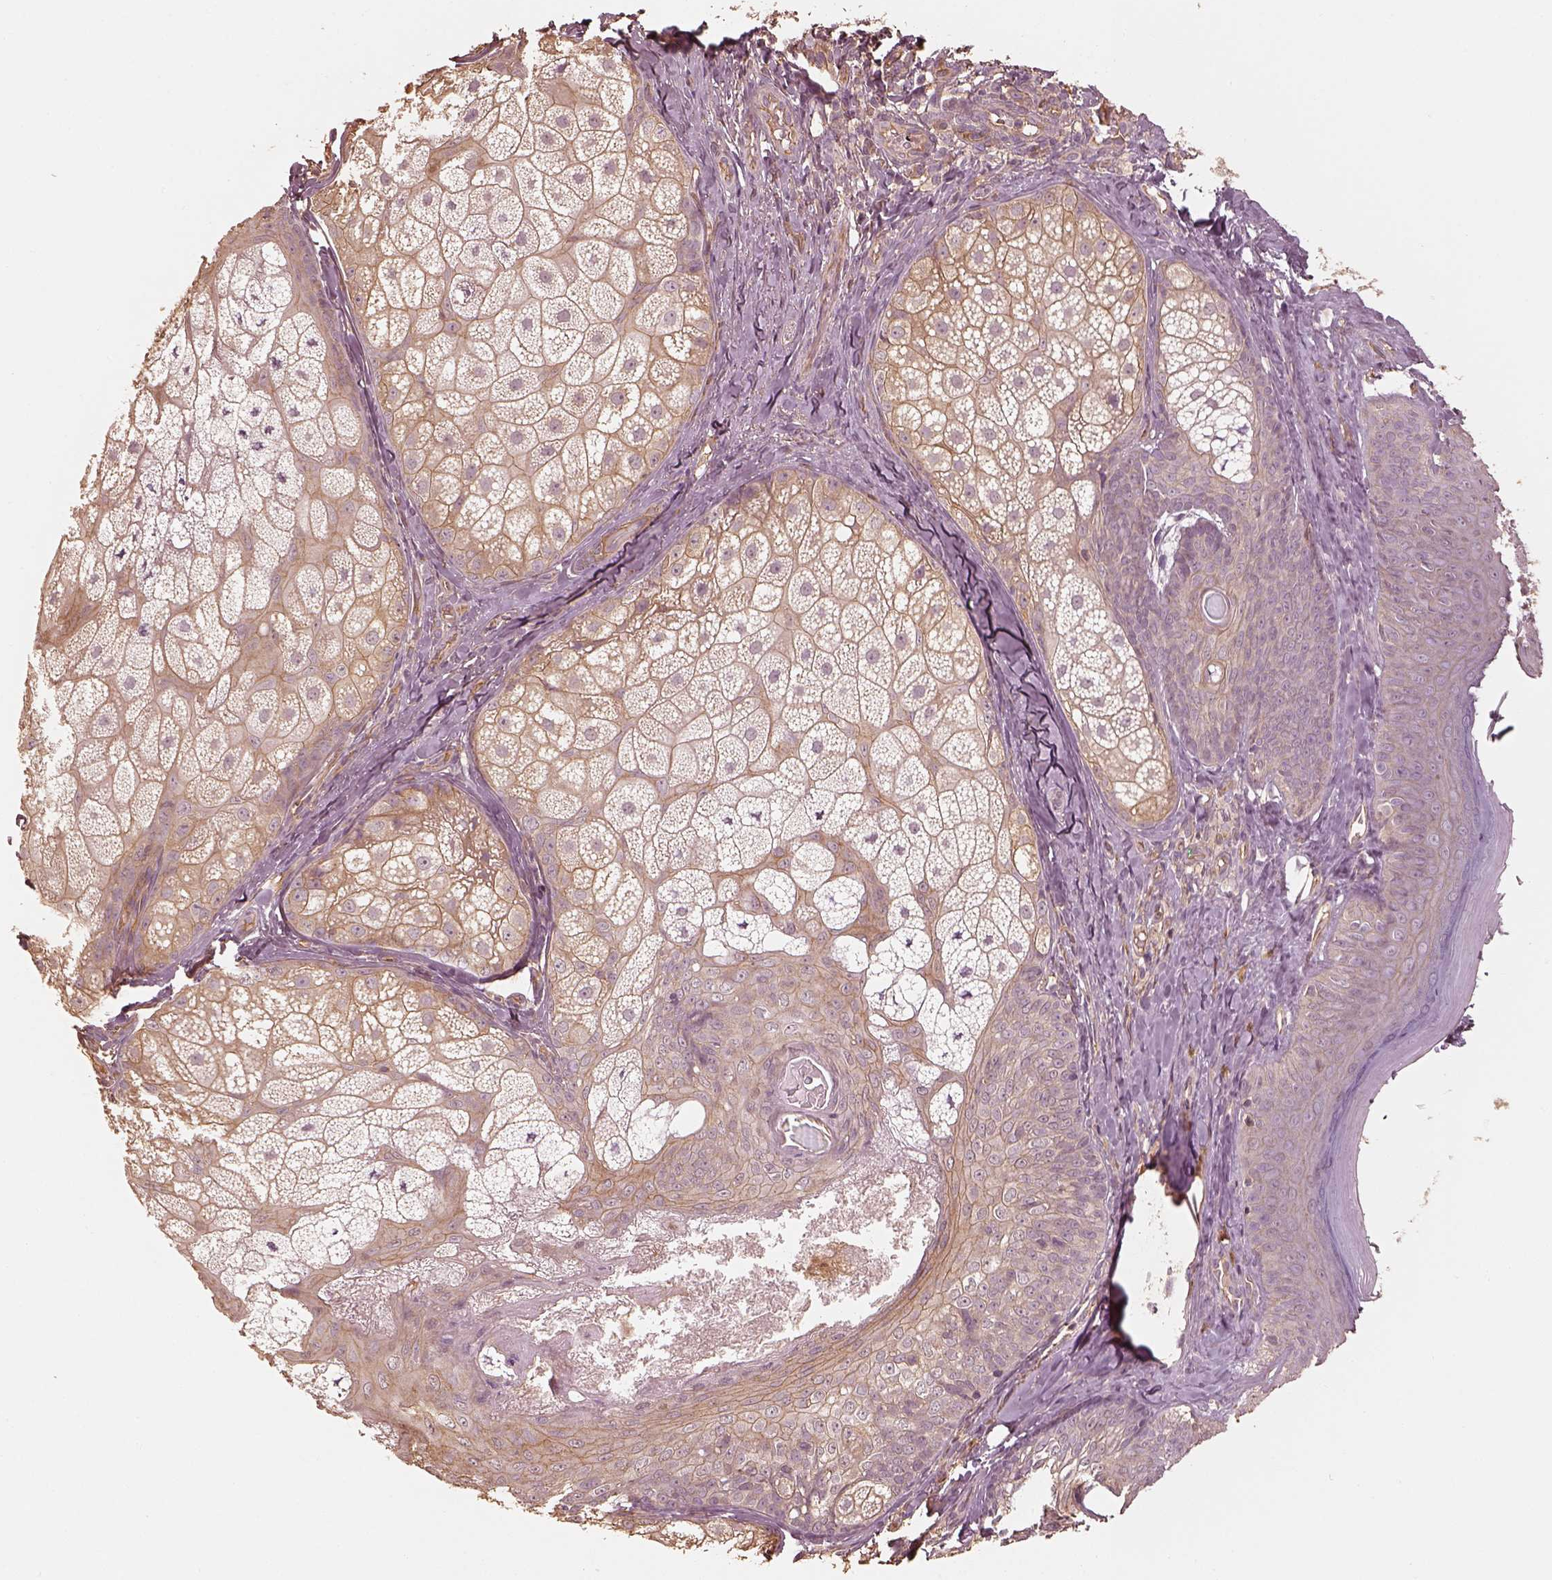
{"staining": {"intensity": "moderate", "quantity": "25%-75%", "location": "cytoplasmic/membranous"}, "tissue": "skin cancer", "cell_type": "Tumor cells", "image_type": "cancer", "snomed": [{"axis": "morphology", "description": "Basal cell carcinoma"}, {"axis": "topography", "description": "Skin"}], "caption": "Immunohistochemistry photomicrograph of human skin cancer (basal cell carcinoma) stained for a protein (brown), which reveals medium levels of moderate cytoplasmic/membranous expression in about 25%-75% of tumor cells.", "gene": "WDR7", "patient": {"sex": "male", "age": 57}}